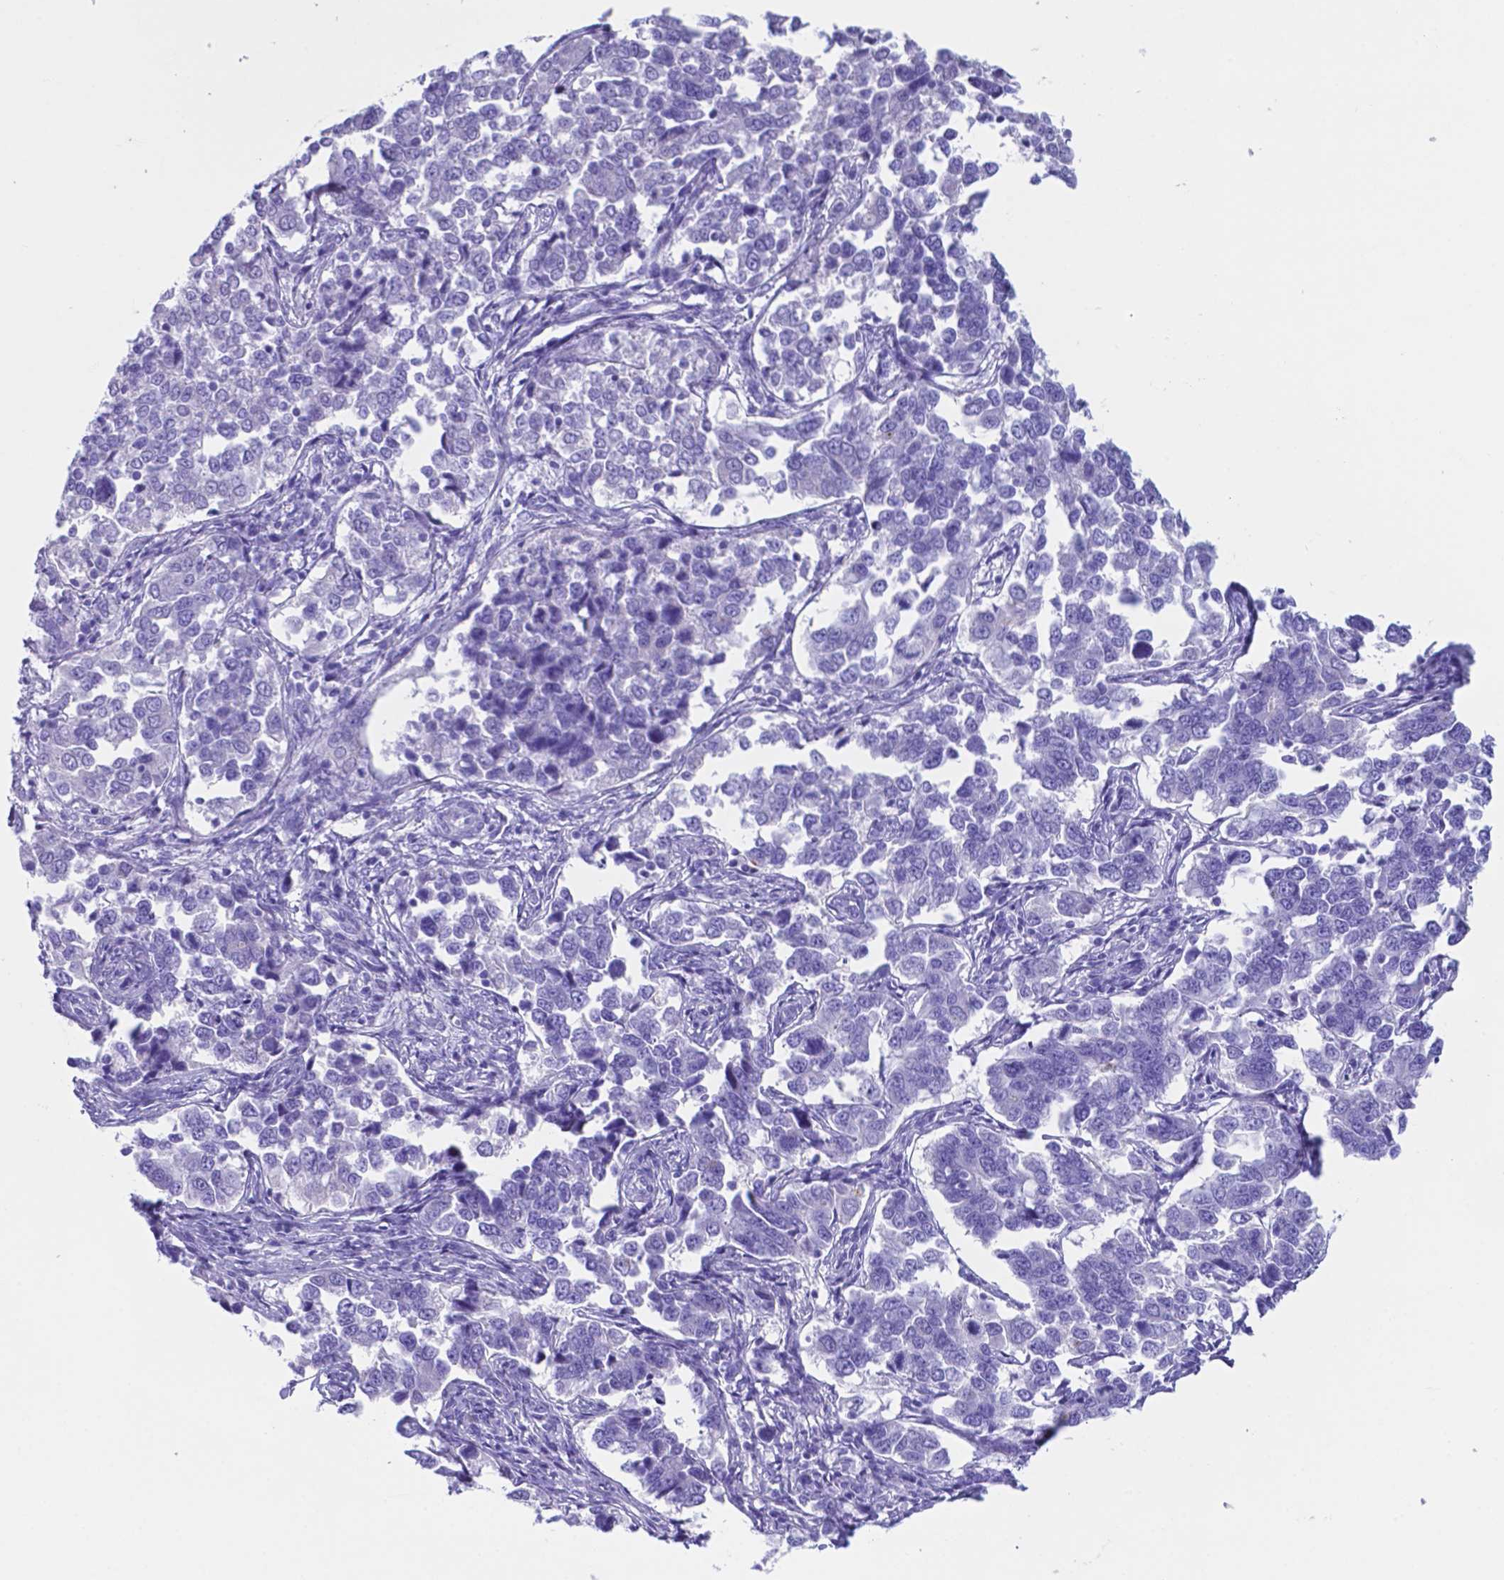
{"staining": {"intensity": "negative", "quantity": "none", "location": "none"}, "tissue": "endometrial cancer", "cell_type": "Tumor cells", "image_type": "cancer", "snomed": [{"axis": "morphology", "description": "Adenocarcinoma, NOS"}, {"axis": "topography", "description": "Endometrium"}], "caption": "High magnification brightfield microscopy of adenocarcinoma (endometrial) stained with DAB (brown) and counterstained with hematoxylin (blue): tumor cells show no significant positivity. The staining is performed using DAB brown chromogen with nuclei counter-stained in using hematoxylin.", "gene": "DNAAF8", "patient": {"sex": "female", "age": 43}}